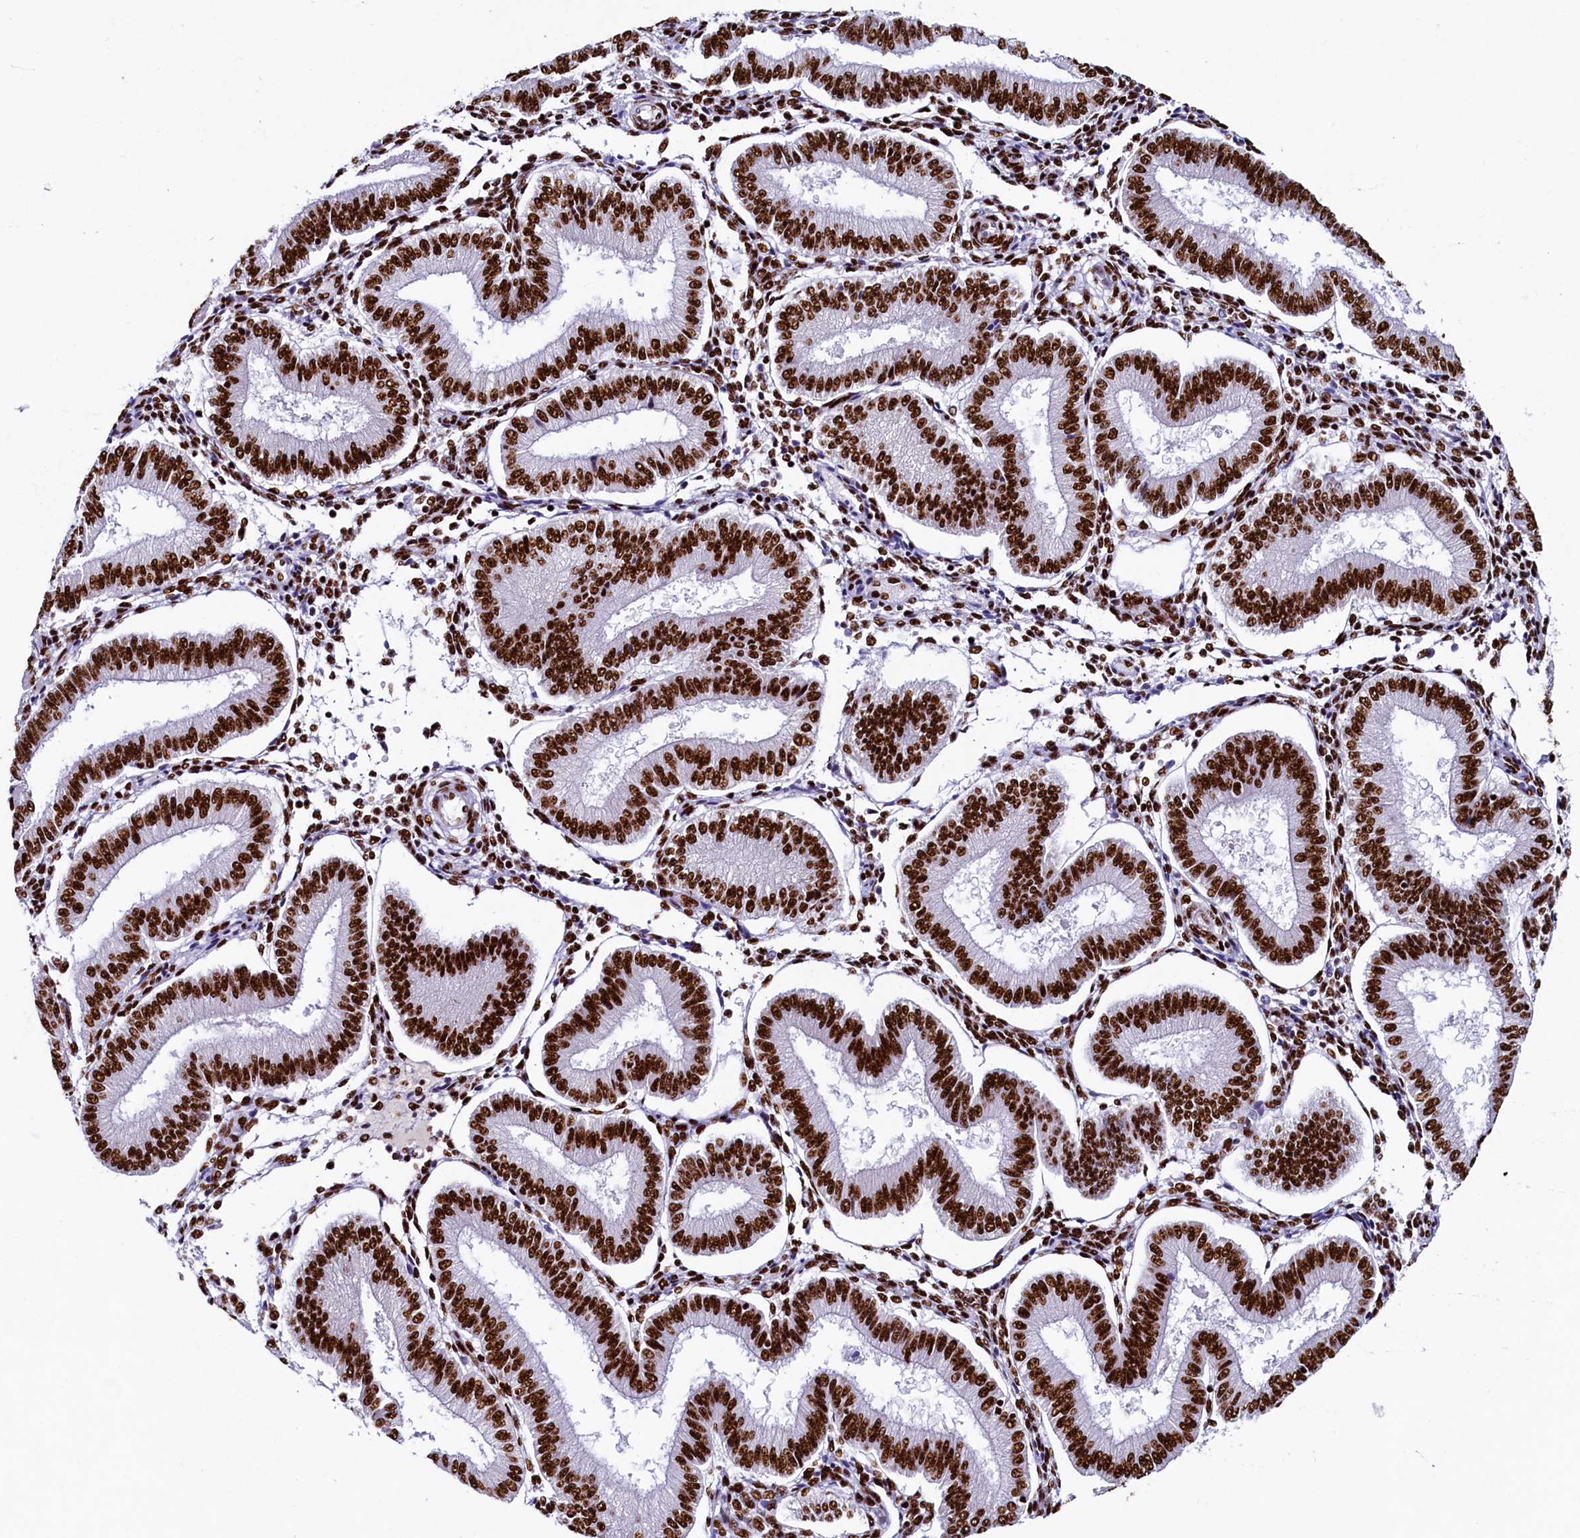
{"staining": {"intensity": "strong", "quantity": ">75%", "location": "nuclear"}, "tissue": "endometrium", "cell_type": "Cells in endometrial stroma", "image_type": "normal", "snomed": [{"axis": "morphology", "description": "Normal tissue, NOS"}, {"axis": "topography", "description": "Endometrium"}], "caption": "An IHC histopathology image of normal tissue is shown. Protein staining in brown labels strong nuclear positivity in endometrium within cells in endometrial stroma. (DAB IHC, brown staining for protein, blue staining for nuclei).", "gene": "SRRM2", "patient": {"sex": "female", "age": 39}}